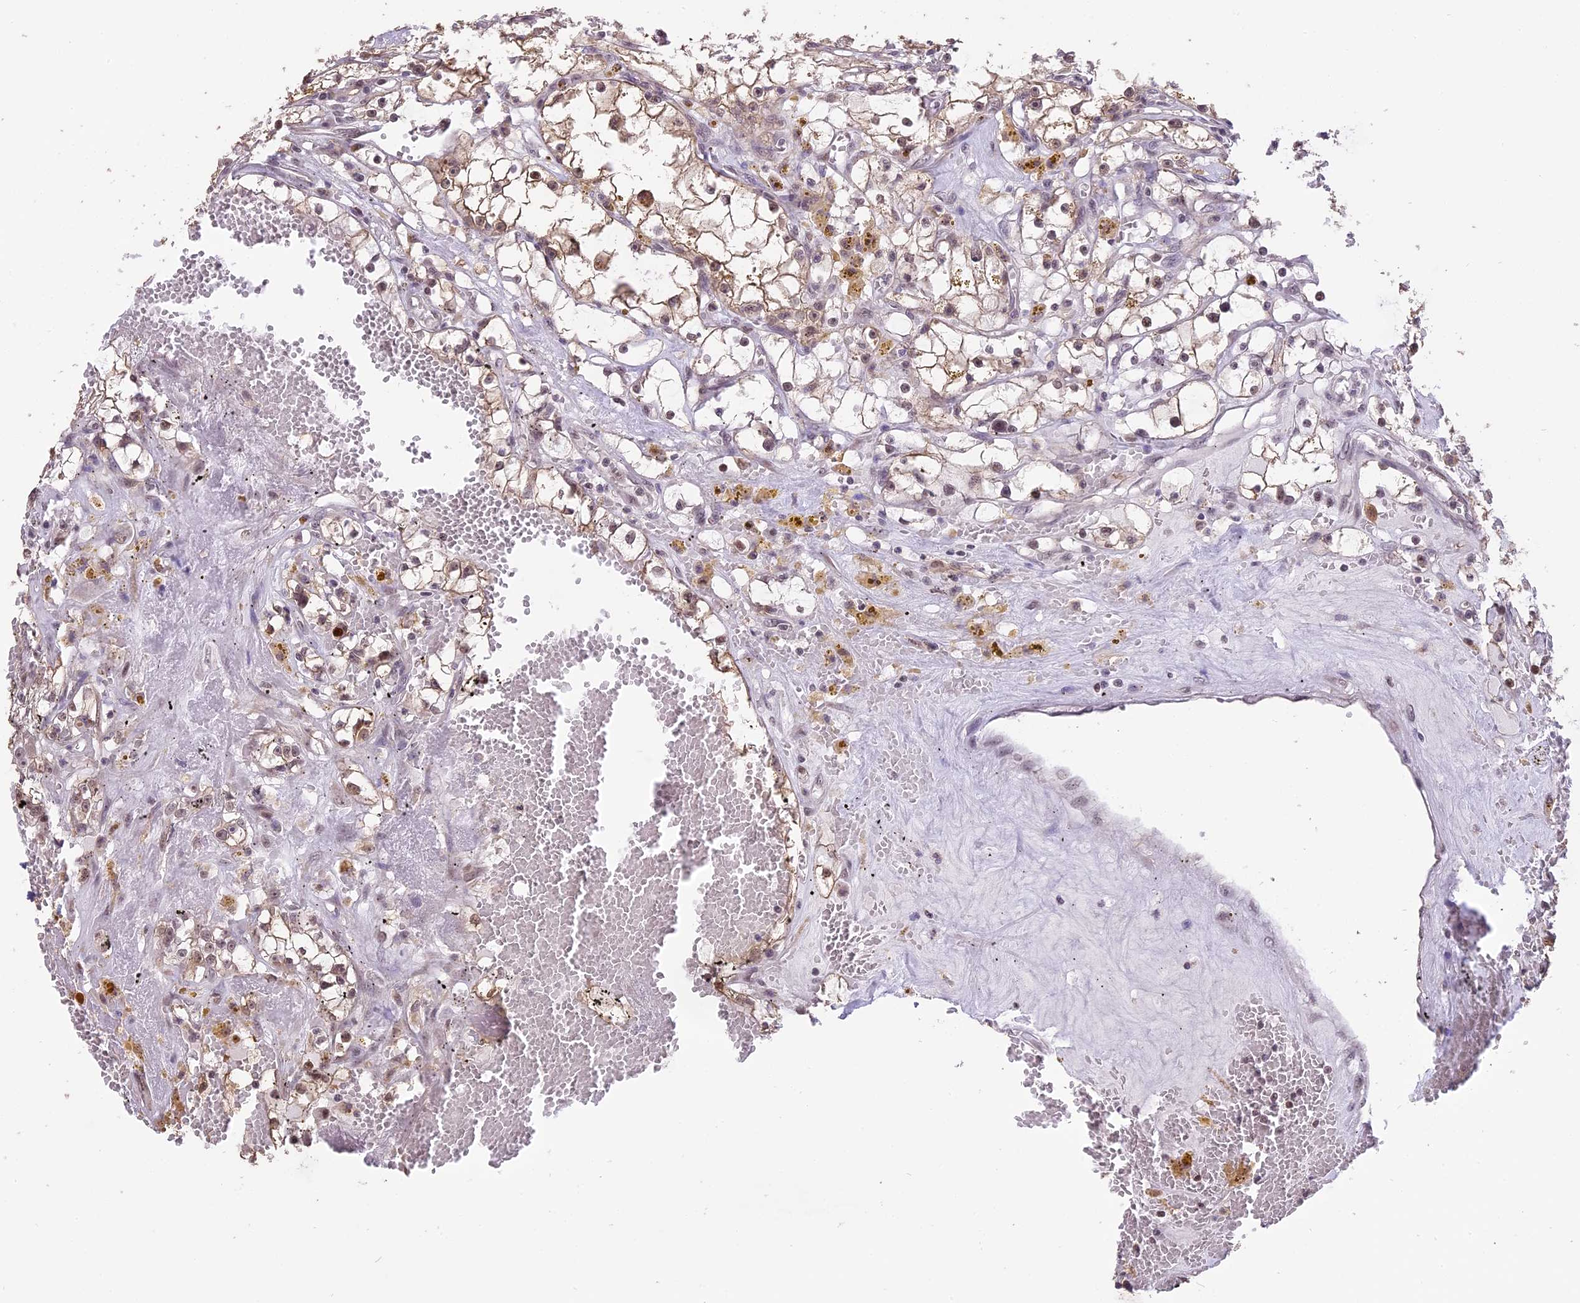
{"staining": {"intensity": "weak", "quantity": ">75%", "location": "cytoplasmic/membranous,nuclear"}, "tissue": "renal cancer", "cell_type": "Tumor cells", "image_type": "cancer", "snomed": [{"axis": "morphology", "description": "Adenocarcinoma, NOS"}, {"axis": "topography", "description": "Kidney"}], "caption": "An IHC photomicrograph of neoplastic tissue is shown. Protein staining in brown highlights weak cytoplasmic/membranous and nuclear positivity in renal adenocarcinoma within tumor cells.", "gene": "TIGD7", "patient": {"sex": "male", "age": 56}}